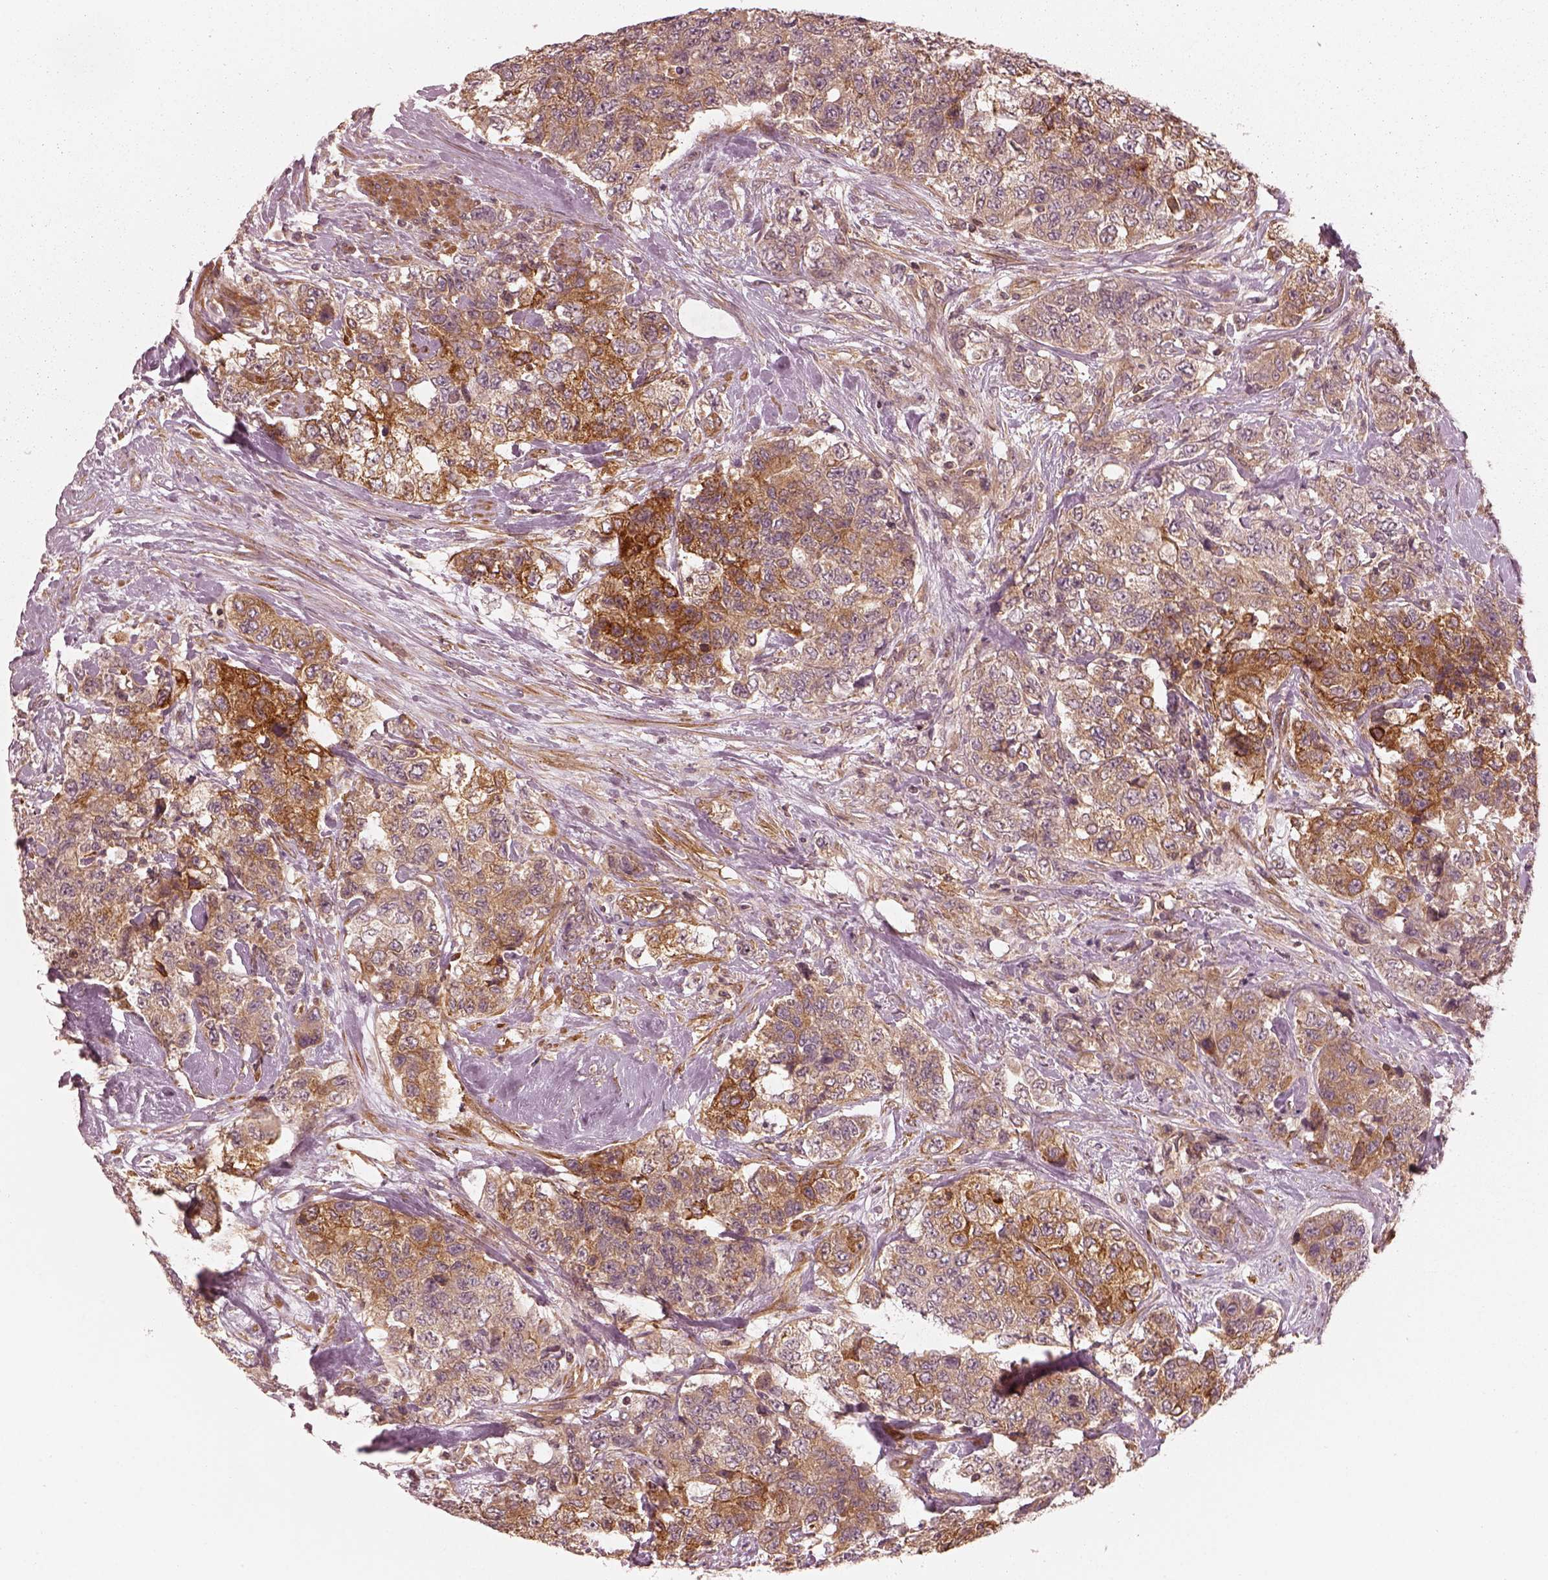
{"staining": {"intensity": "strong", "quantity": "25%-75%", "location": "cytoplasmic/membranous"}, "tissue": "urothelial cancer", "cell_type": "Tumor cells", "image_type": "cancer", "snomed": [{"axis": "morphology", "description": "Urothelial carcinoma, High grade"}, {"axis": "topography", "description": "Urinary bladder"}], "caption": "A high-resolution image shows IHC staining of urothelial cancer, which displays strong cytoplasmic/membranous positivity in about 25%-75% of tumor cells. Nuclei are stained in blue.", "gene": "FAM107B", "patient": {"sex": "female", "age": 78}}